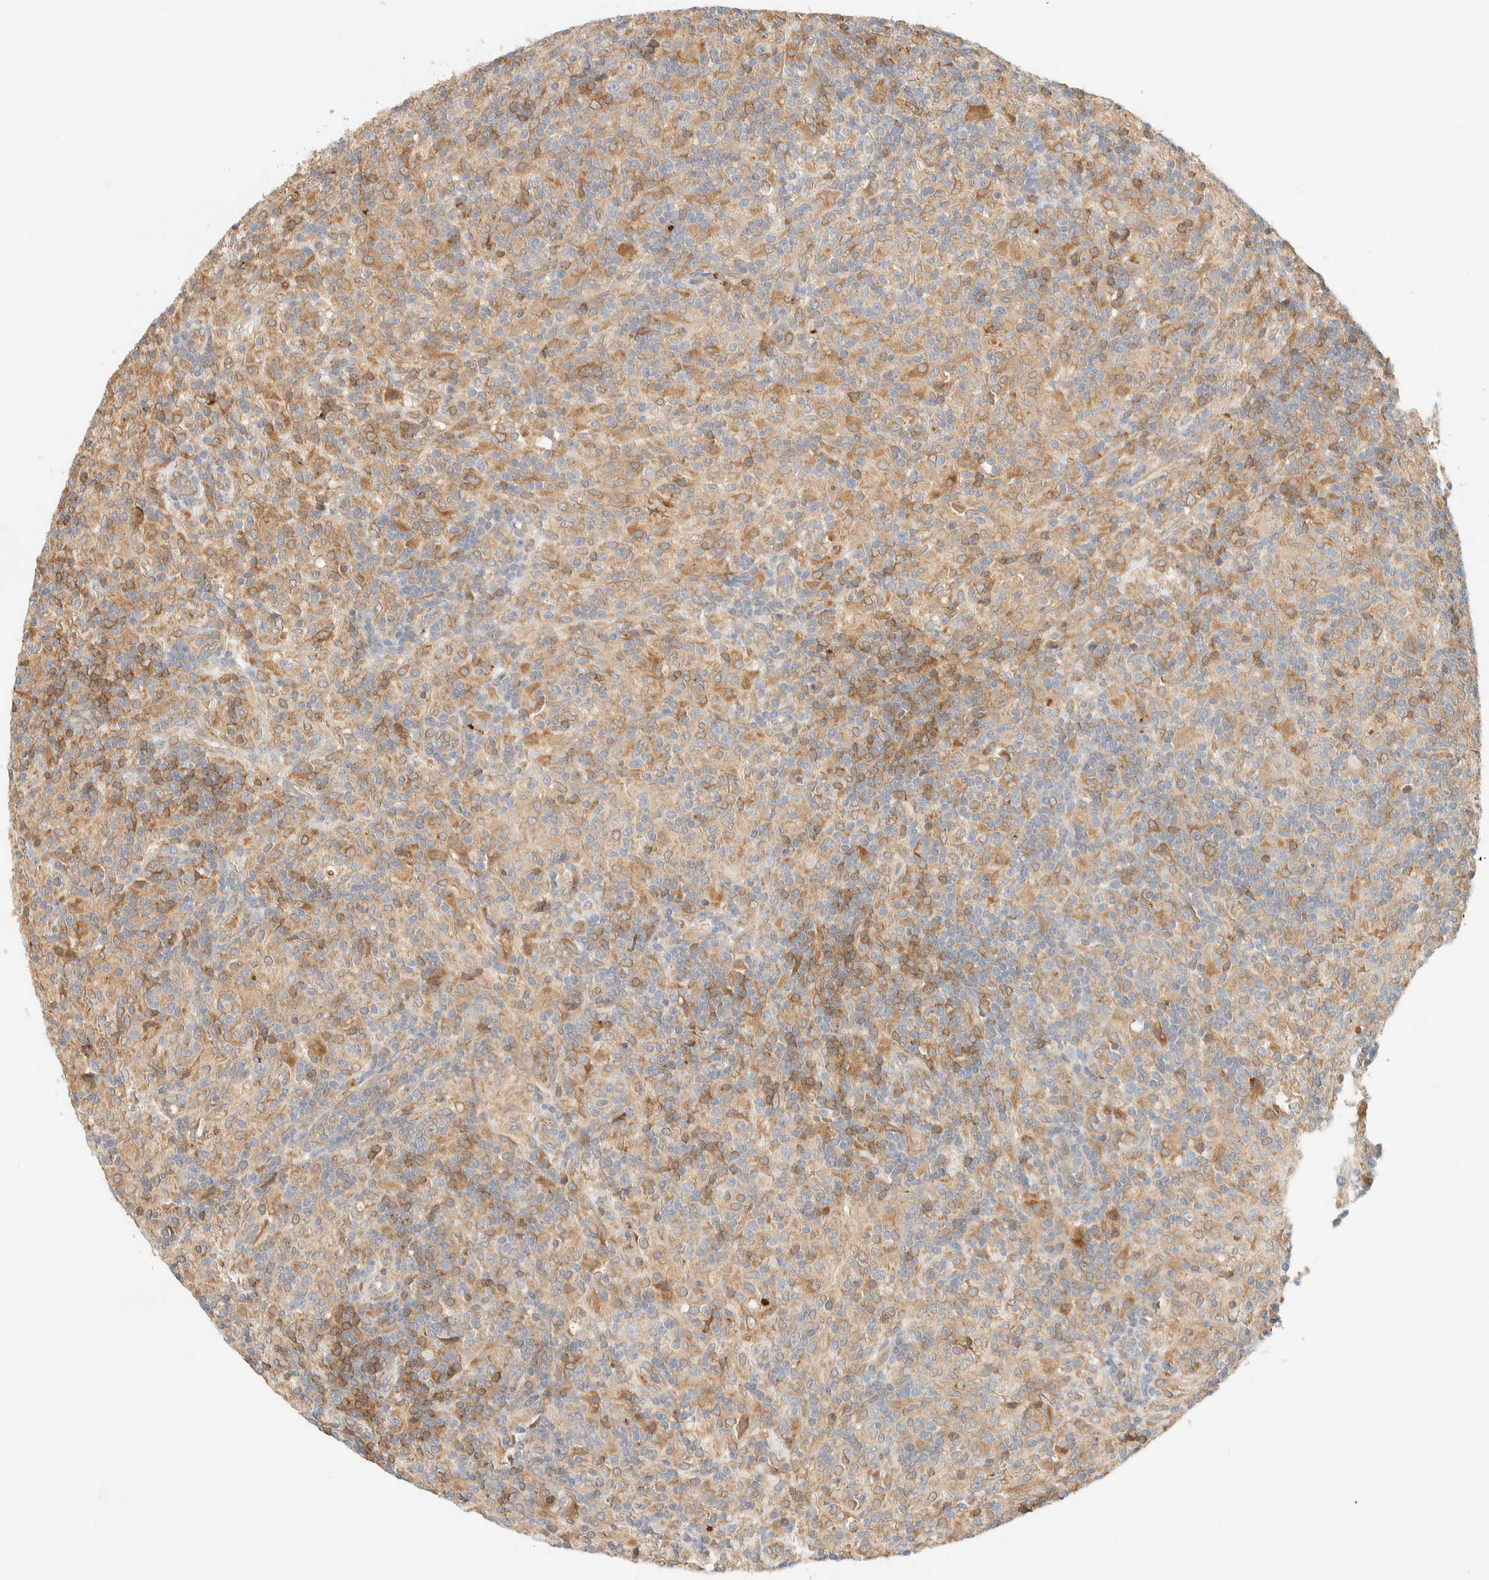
{"staining": {"intensity": "weak", "quantity": ">75%", "location": "cytoplasmic/membranous"}, "tissue": "lymphoma", "cell_type": "Tumor cells", "image_type": "cancer", "snomed": [{"axis": "morphology", "description": "Hodgkin's disease, NOS"}, {"axis": "topography", "description": "Lymph node"}], "caption": "Immunohistochemistry (IHC) (DAB (3,3'-diaminobenzidine)) staining of Hodgkin's disease shows weak cytoplasmic/membranous protein positivity in approximately >75% of tumor cells. Nuclei are stained in blue.", "gene": "NT5C", "patient": {"sex": "male", "age": 70}}